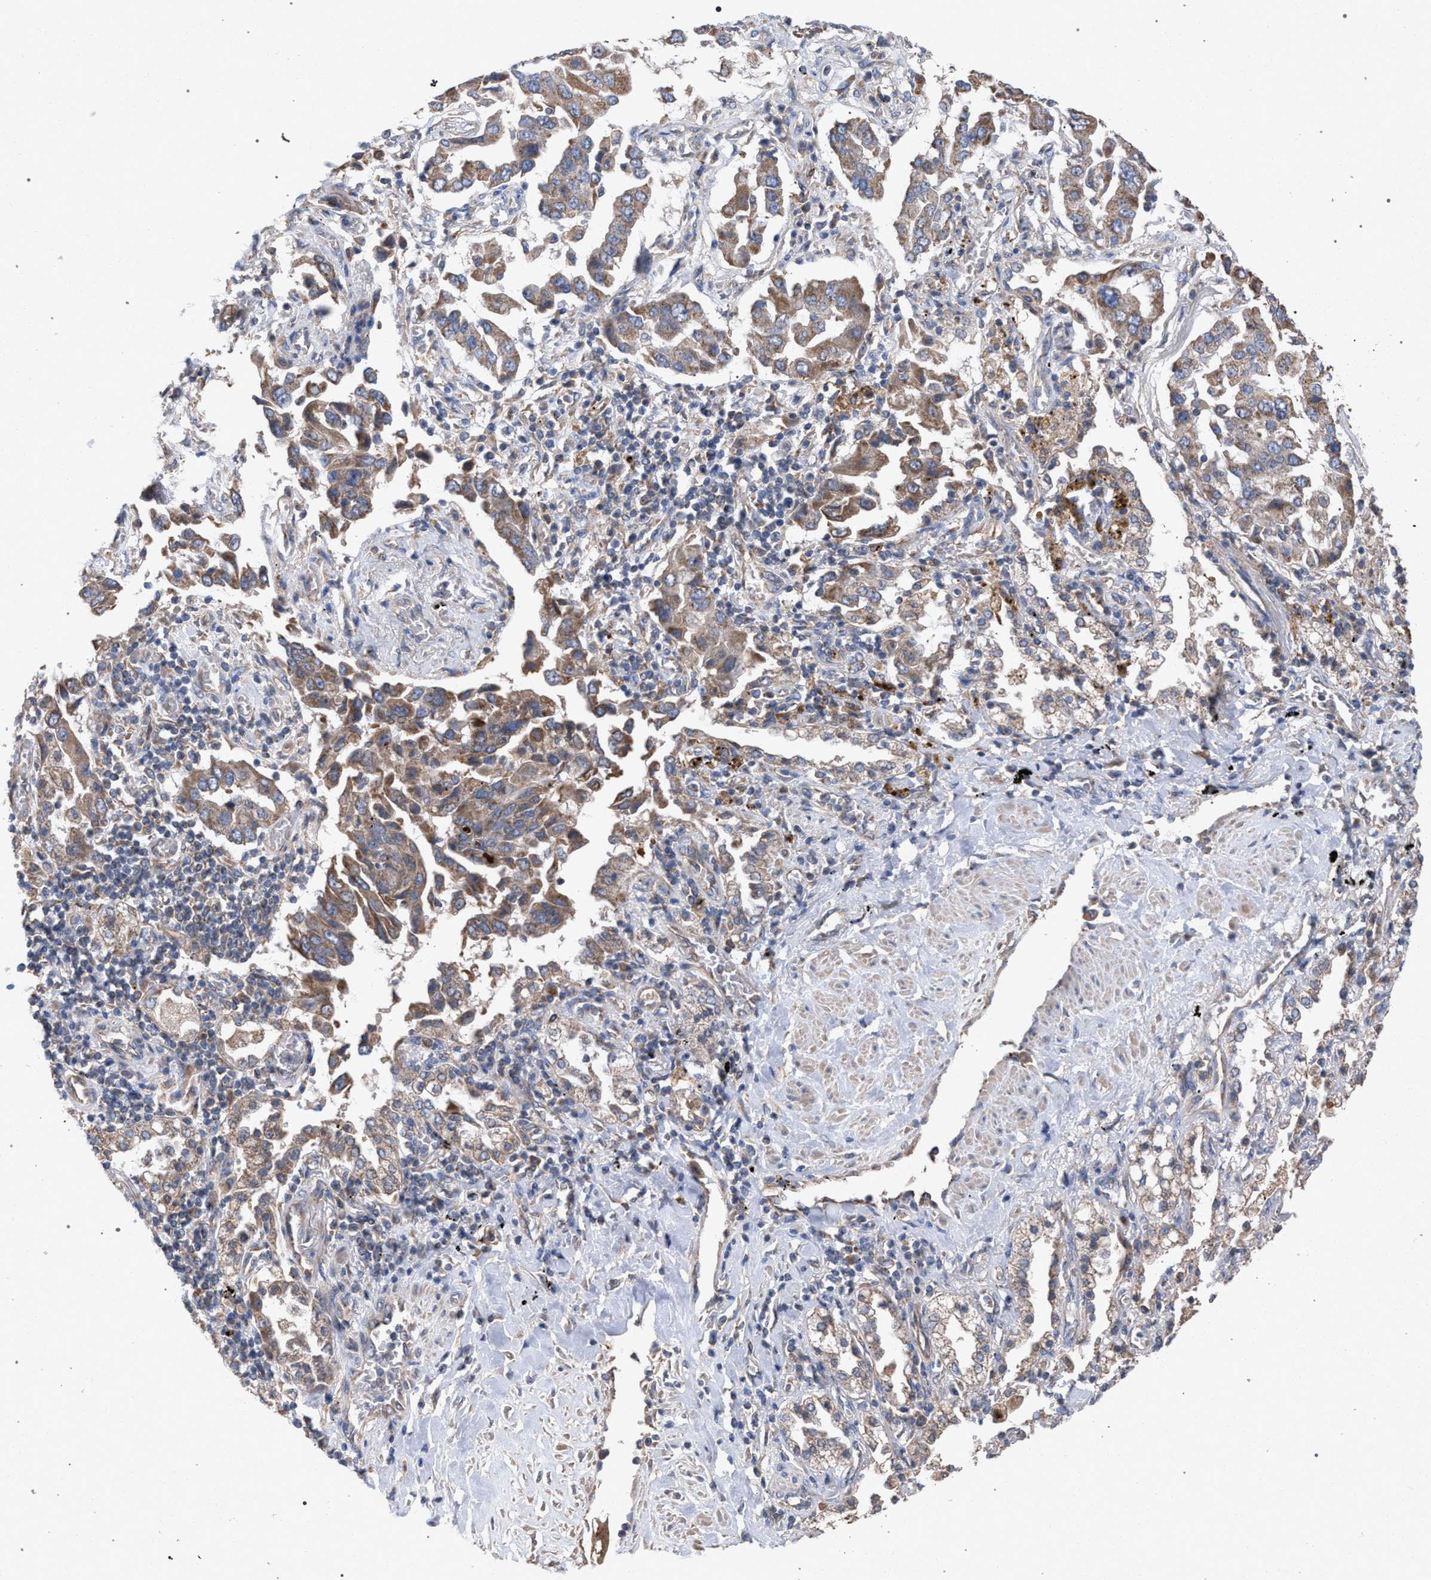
{"staining": {"intensity": "weak", "quantity": ">75%", "location": "cytoplasmic/membranous"}, "tissue": "lung cancer", "cell_type": "Tumor cells", "image_type": "cancer", "snomed": [{"axis": "morphology", "description": "Adenocarcinoma, NOS"}, {"axis": "topography", "description": "Lung"}], "caption": "A micrograph of human lung cancer (adenocarcinoma) stained for a protein displays weak cytoplasmic/membranous brown staining in tumor cells. (Stains: DAB (3,3'-diaminobenzidine) in brown, nuclei in blue, Microscopy: brightfield microscopy at high magnification).", "gene": "BCL2L12", "patient": {"sex": "female", "age": 65}}